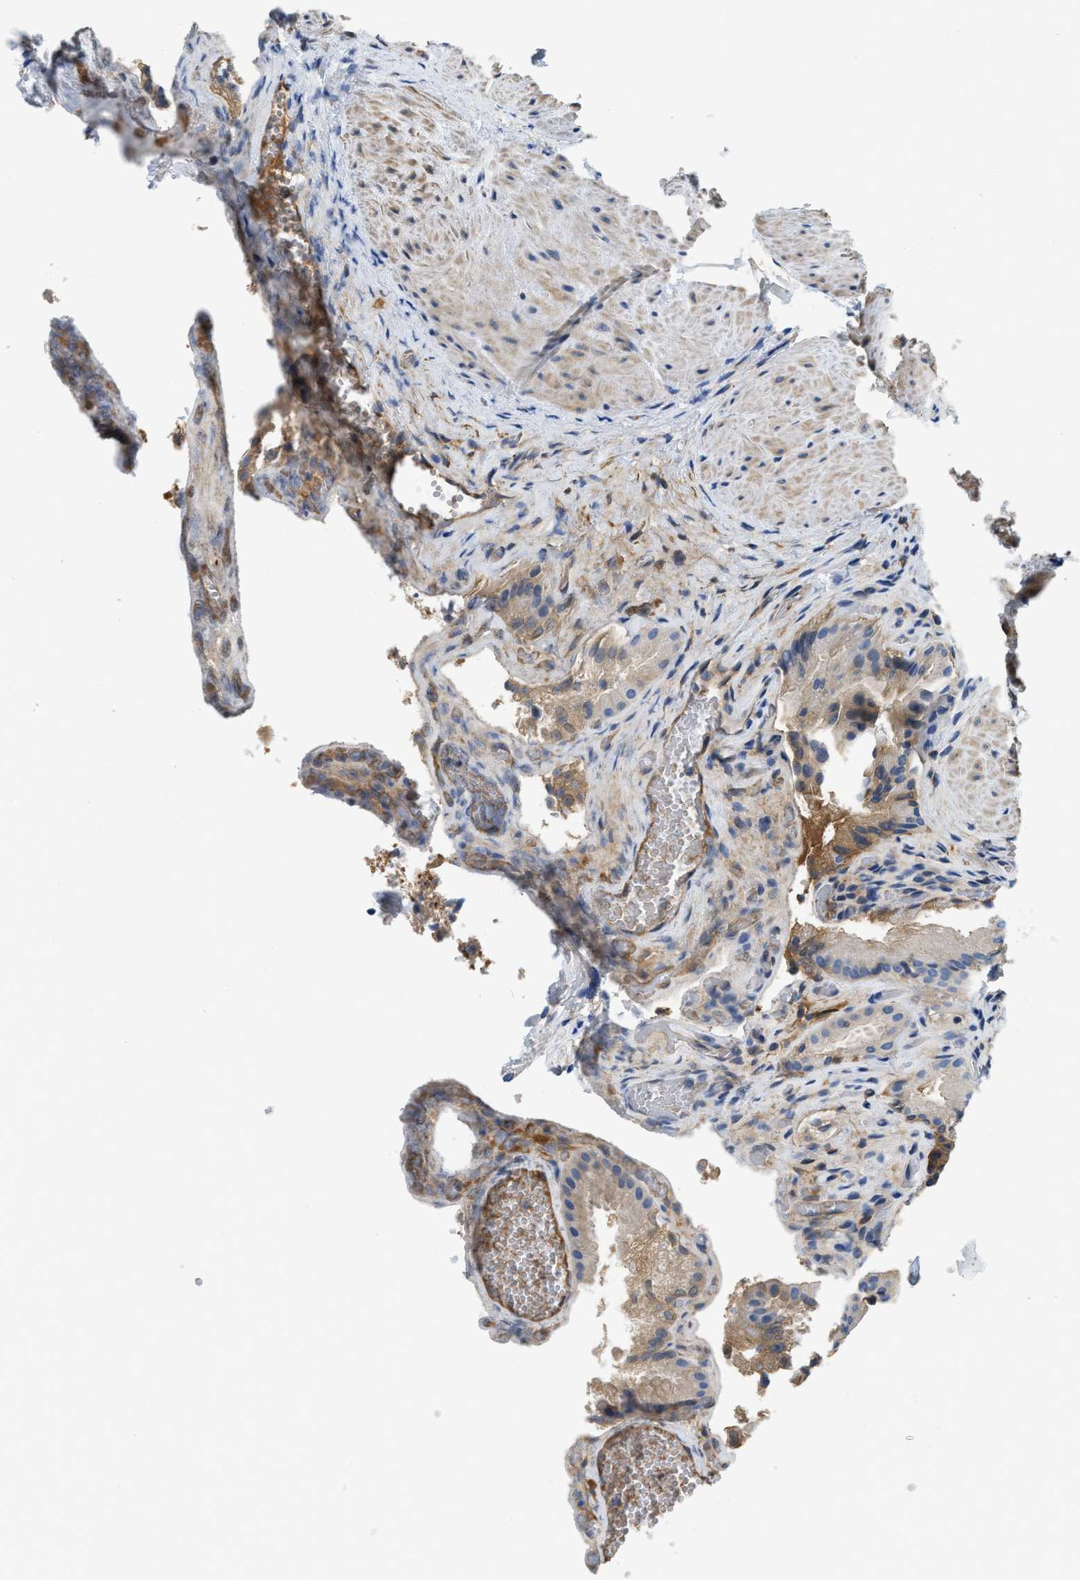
{"staining": {"intensity": "weak", "quantity": "<25%", "location": "cytoplasmic/membranous"}, "tissue": "gallbladder", "cell_type": "Glandular cells", "image_type": "normal", "snomed": [{"axis": "morphology", "description": "Normal tissue, NOS"}, {"axis": "topography", "description": "Gallbladder"}], "caption": "Immunohistochemistry (IHC) photomicrograph of unremarkable human gallbladder stained for a protein (brown), which displays no positivity in glandular cells.", "gene": "C1S", "patient": {"sex": "male", "age": 49}}